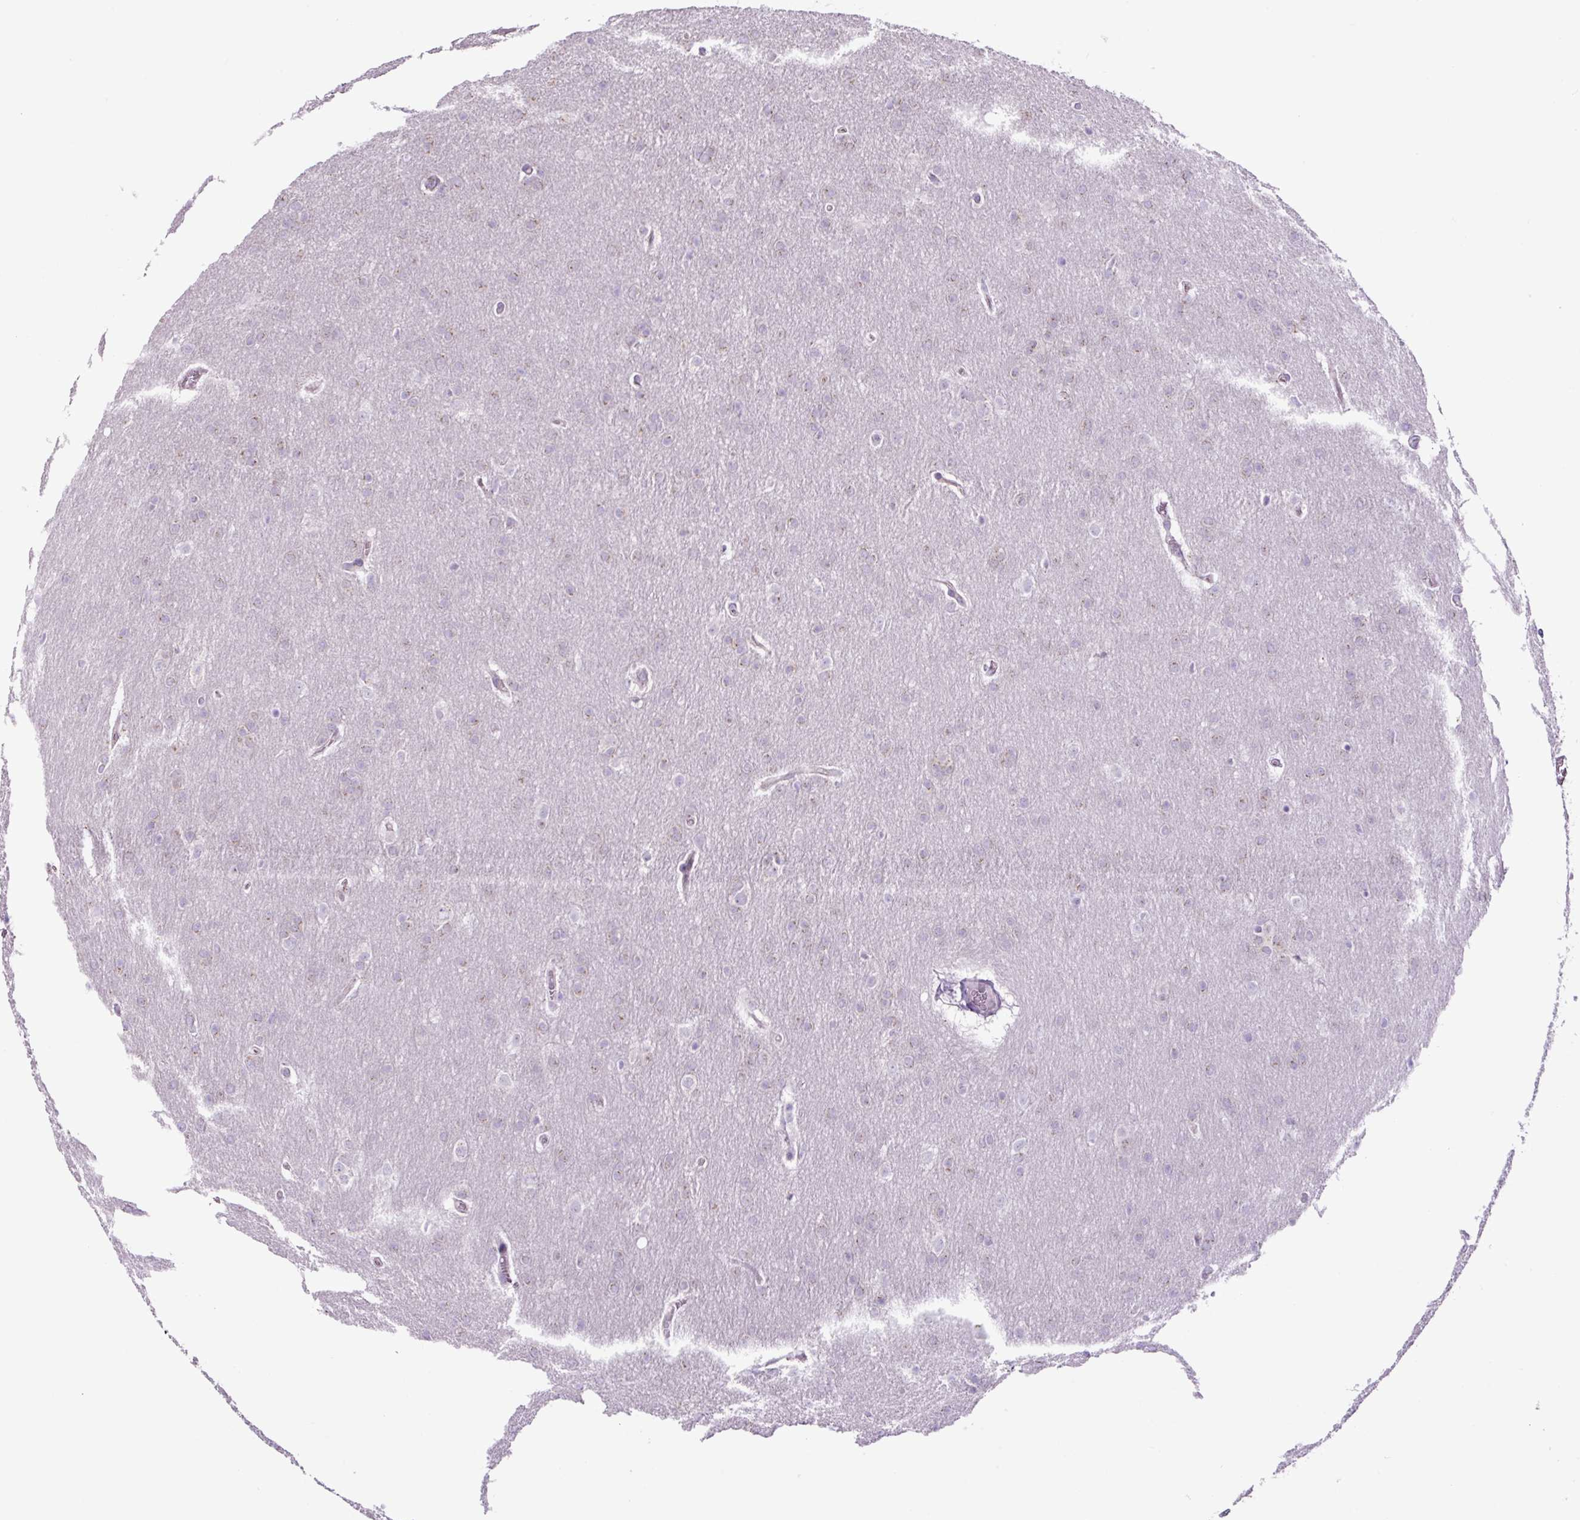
{"staining": {"intensity": "weak", "quantity": "<25%", "location": "cytoplasmic/membranous"}, "tissue": "glioma", "cell_type": "Tumor cells", "image_type": "cancer", "snomed": [{"axis": "morphology", "description": "Glioma, malignant, Low grade"}, {"axis": "topography", "description": "Brain"}], "caption": "Human glioma stained for a protein using immunohistochemistry (IHC) shows no staining in tumor cells.", "gene": "GORASP1", "patient": {"sex": "female", "age": 32}}